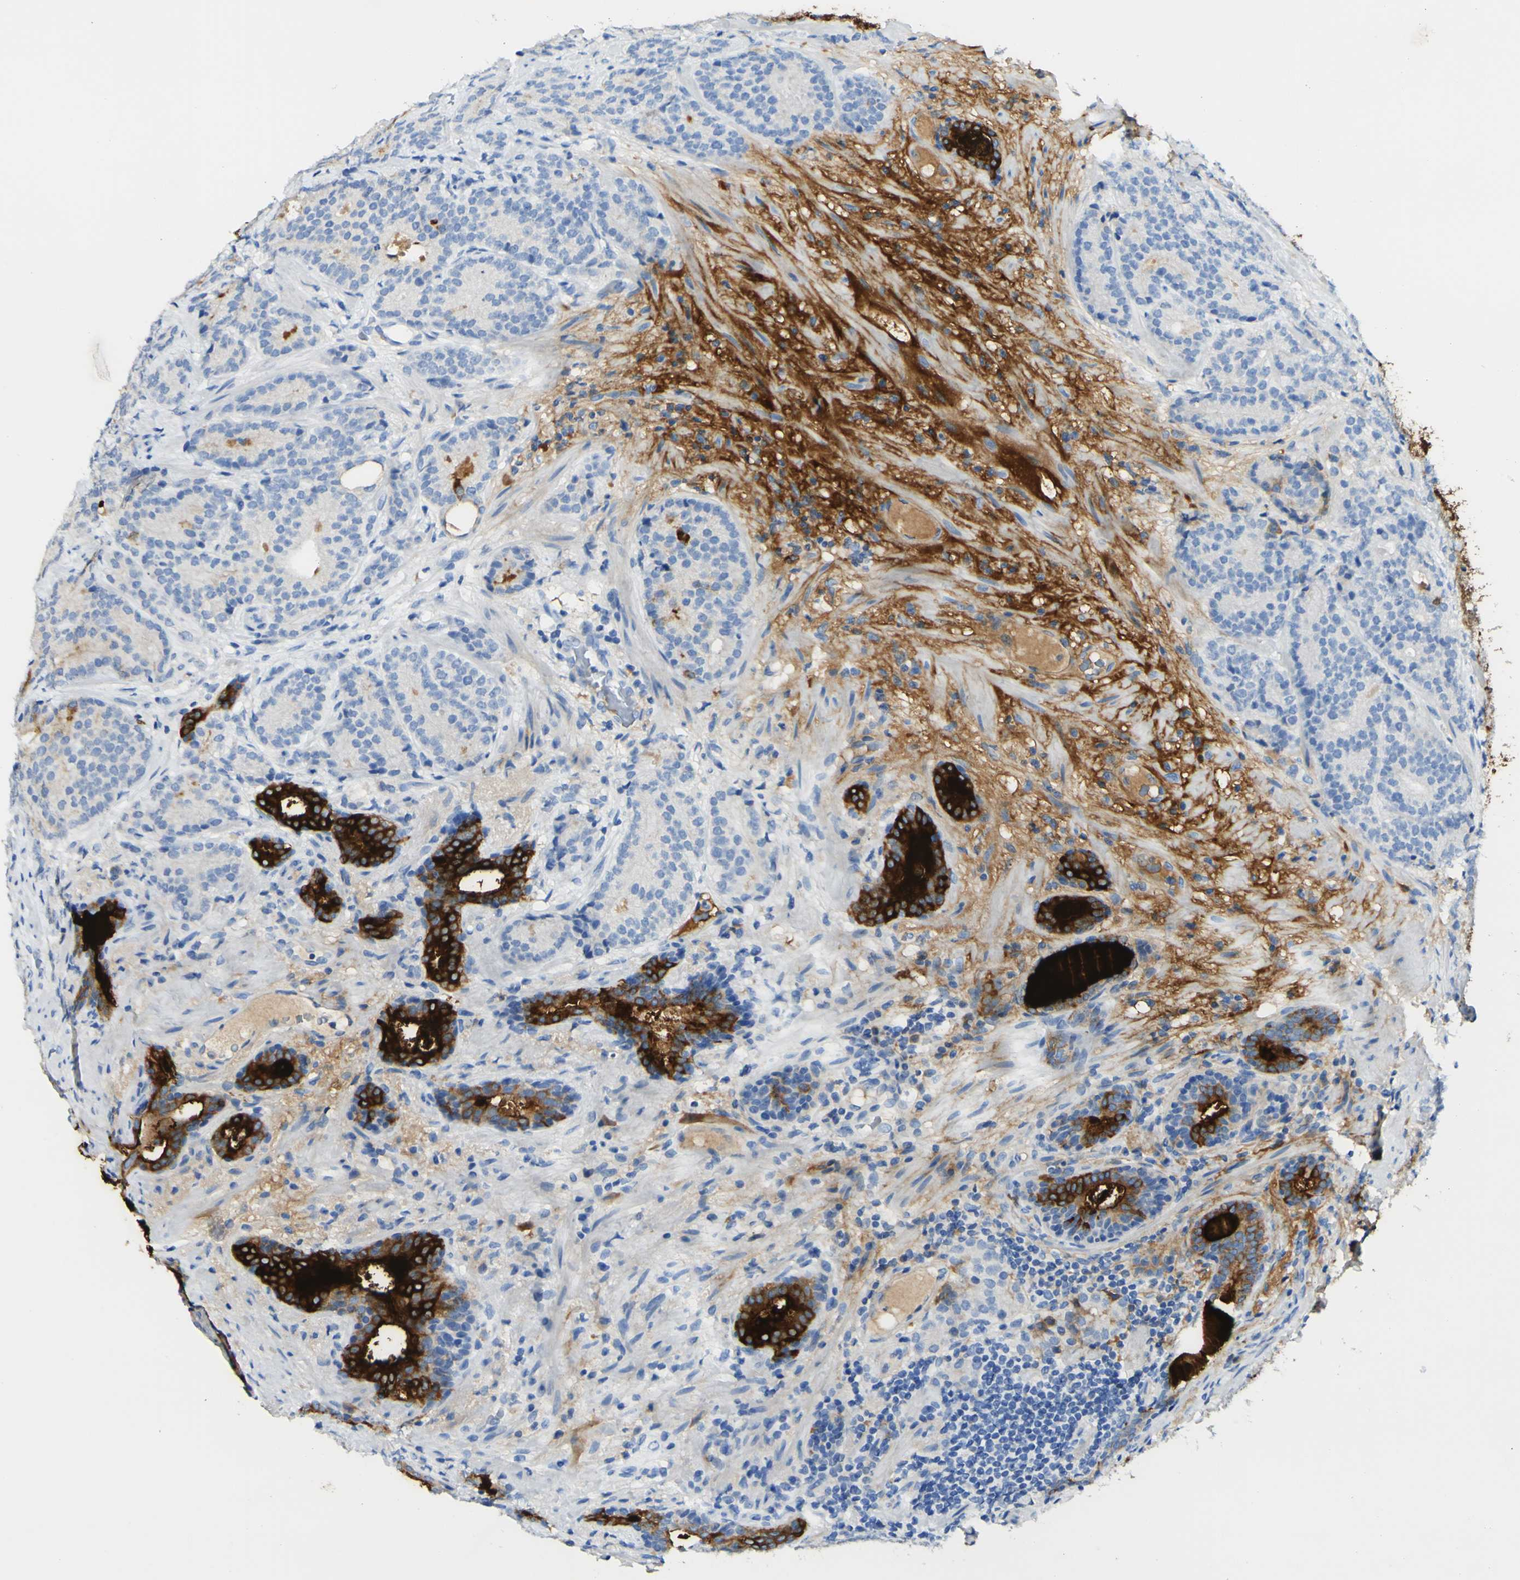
{"staining": {"intensity": "negative", "quantity": "none", "location": "none"}, "tissue": "prostate cancer", "cell_type": "Tumor cells", "image_type": "cancer", "snomed": [{"axis": "morphology", "description": "Adenocarcinoma, High grade"}, {"axis": "topography", "description": "Prostate"}], "caption": "This is an IHC photomicrograph of human prostate adenocarcinoma (high-grade). There is no staining in tumor cells.", "gene": "PIGR", "patient": {"sex": "male", "age": 61}}